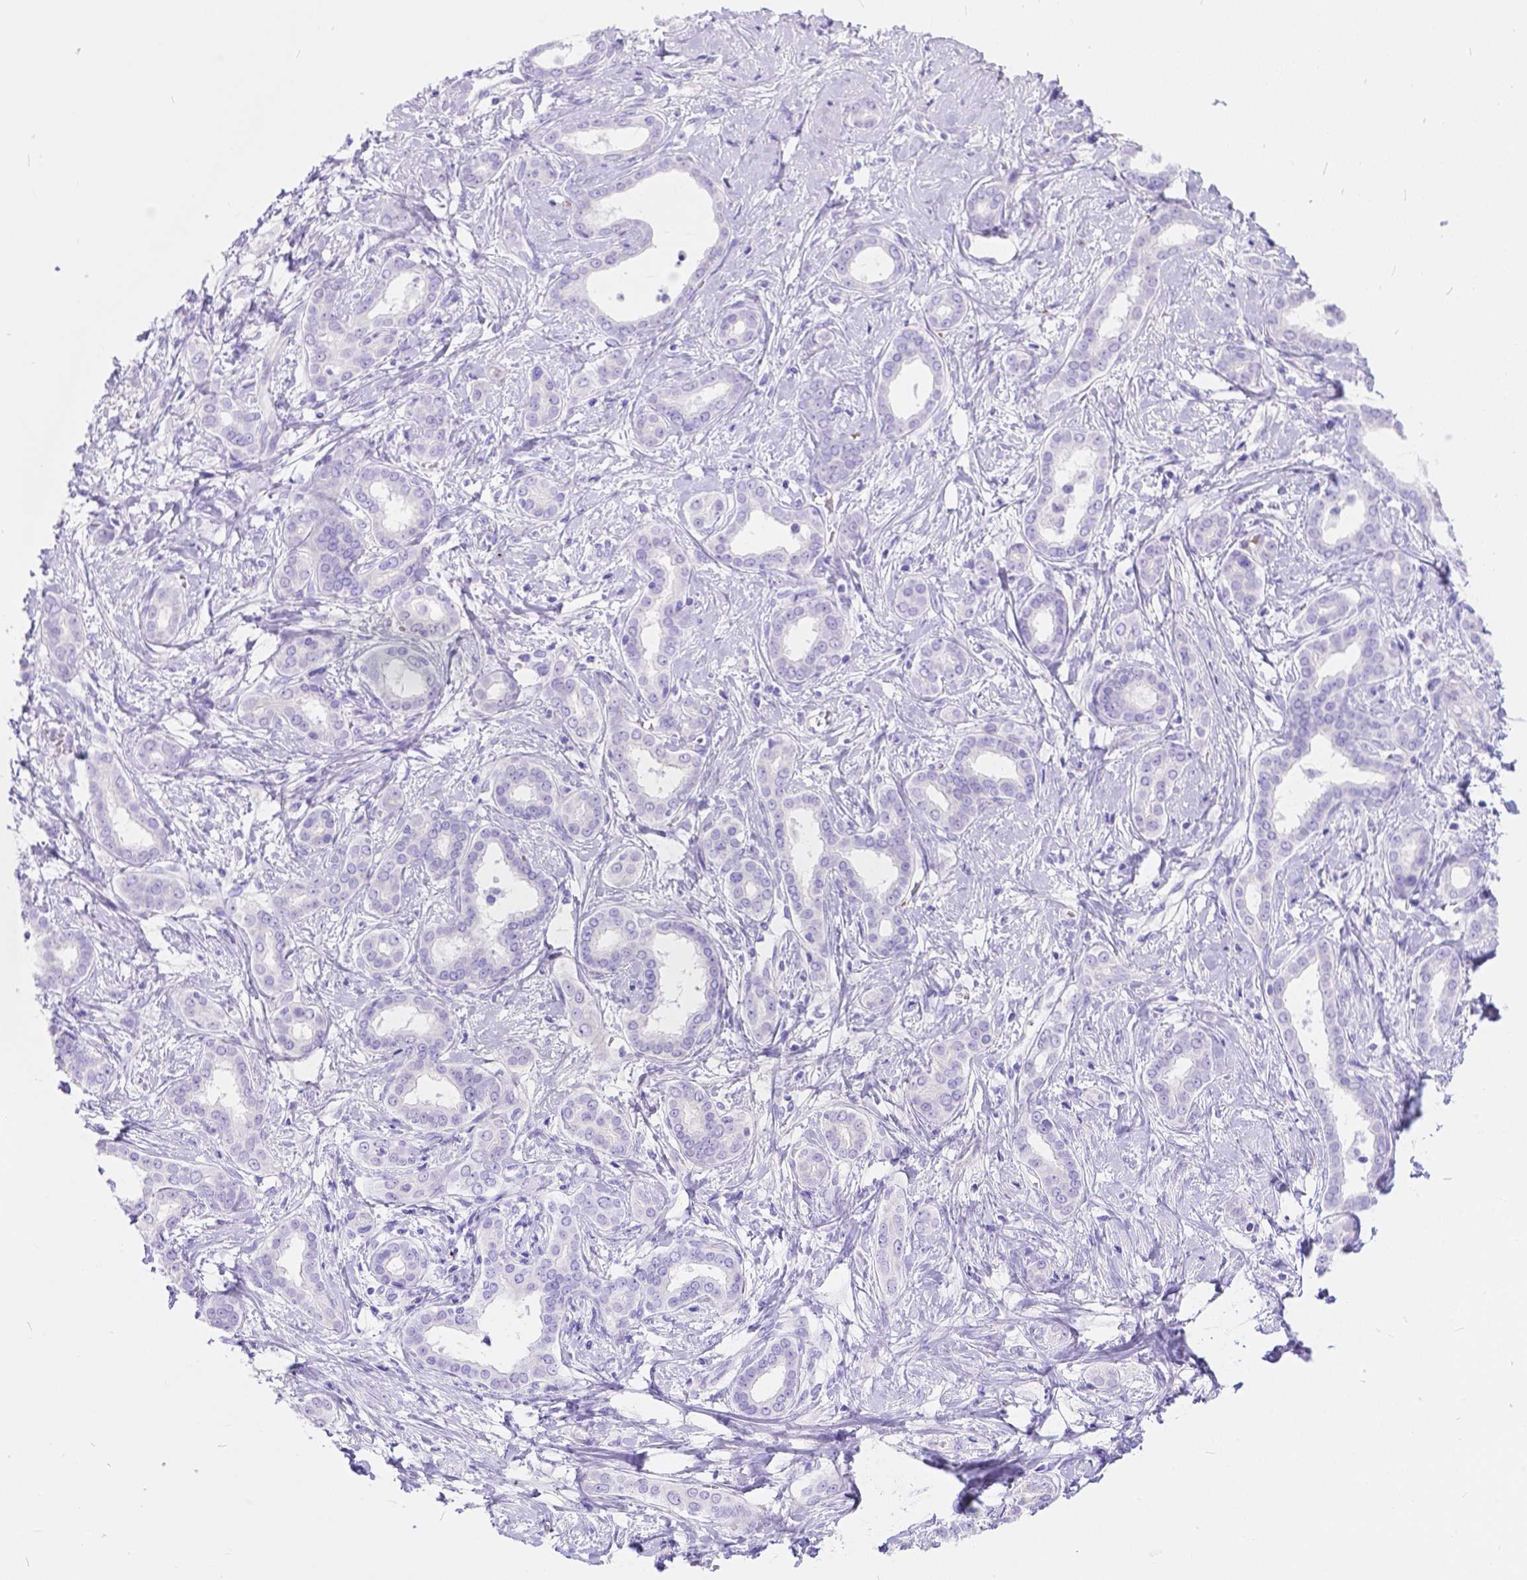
{"staining": {"intensity": "negative", "quantity": "none", "location": "none"}, "tissue": "liver cancer", "cell_type": "Tumor cells", "image_type": "cancer", "snomed": [{"axis": "morphology", "description": "Cholangiocarcinoma"}, {"axis": "topography", "description": "Liver"}], "caption": "A high-resolution image shows IHC staining of liver cancer, which shows no significant expression in tumor cells.", "gene": "KLHL10", "patient": {"sex": "female", "age": 47}}